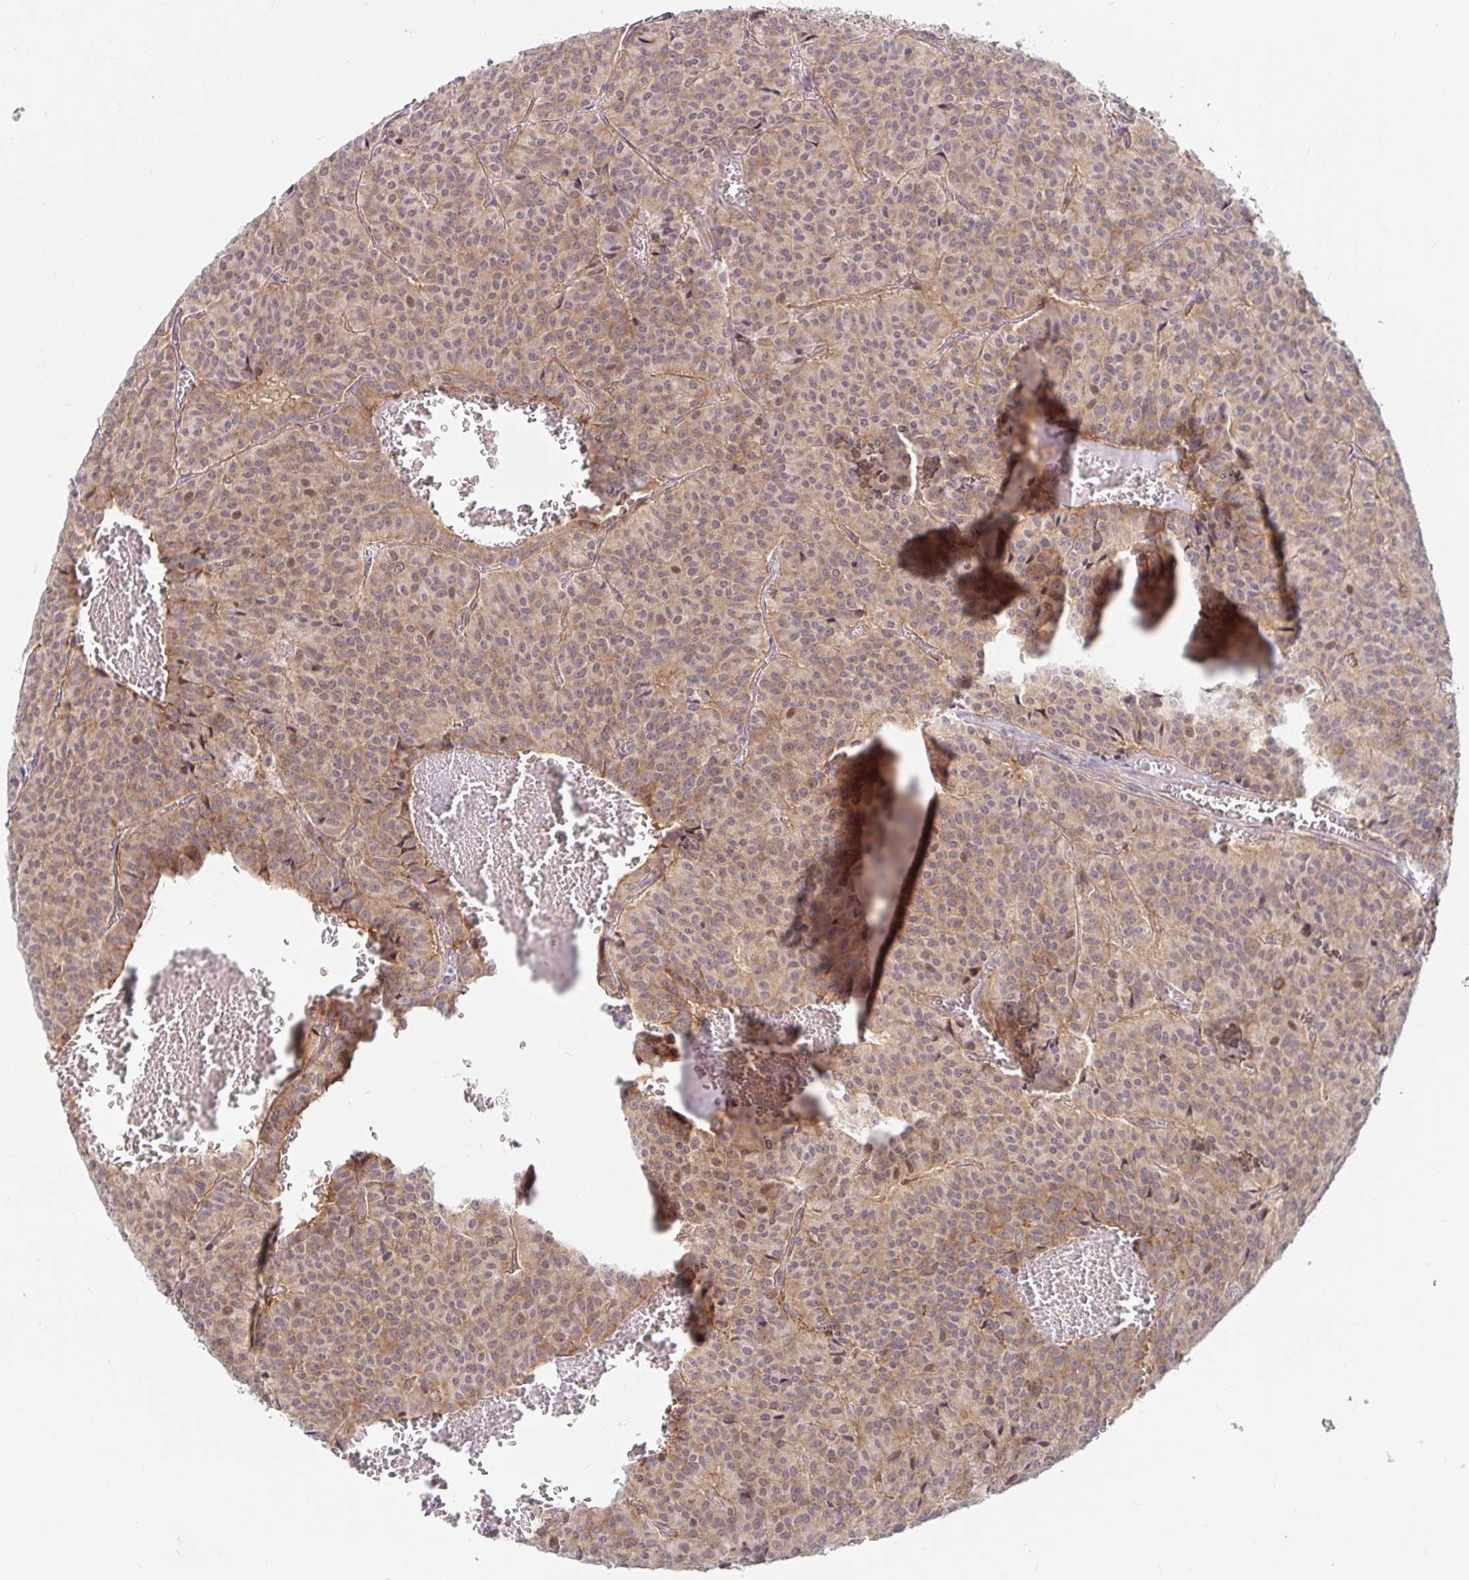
{"staining": {"intensity": "weak", "quantity": ">75%", "location": "cytoplasmic/membranous"}, "tissue": "carcinoid", "cell_type": "Tumor cells", "image_type": "cancer", "snomed": [{"axis": "morphology", "description": "Carcinoid, malignant, NOS"}, {"axis": "topography", "description": "Lung"}], "caption": "Immunohistochemical staining of carcinoid (malignant) demonstrates weak cytoplasmic/membranous protein expression in approximately >75% of tumor cells.", "gene": "LARP1", "patient": {"sex": "male", "age": 70}}